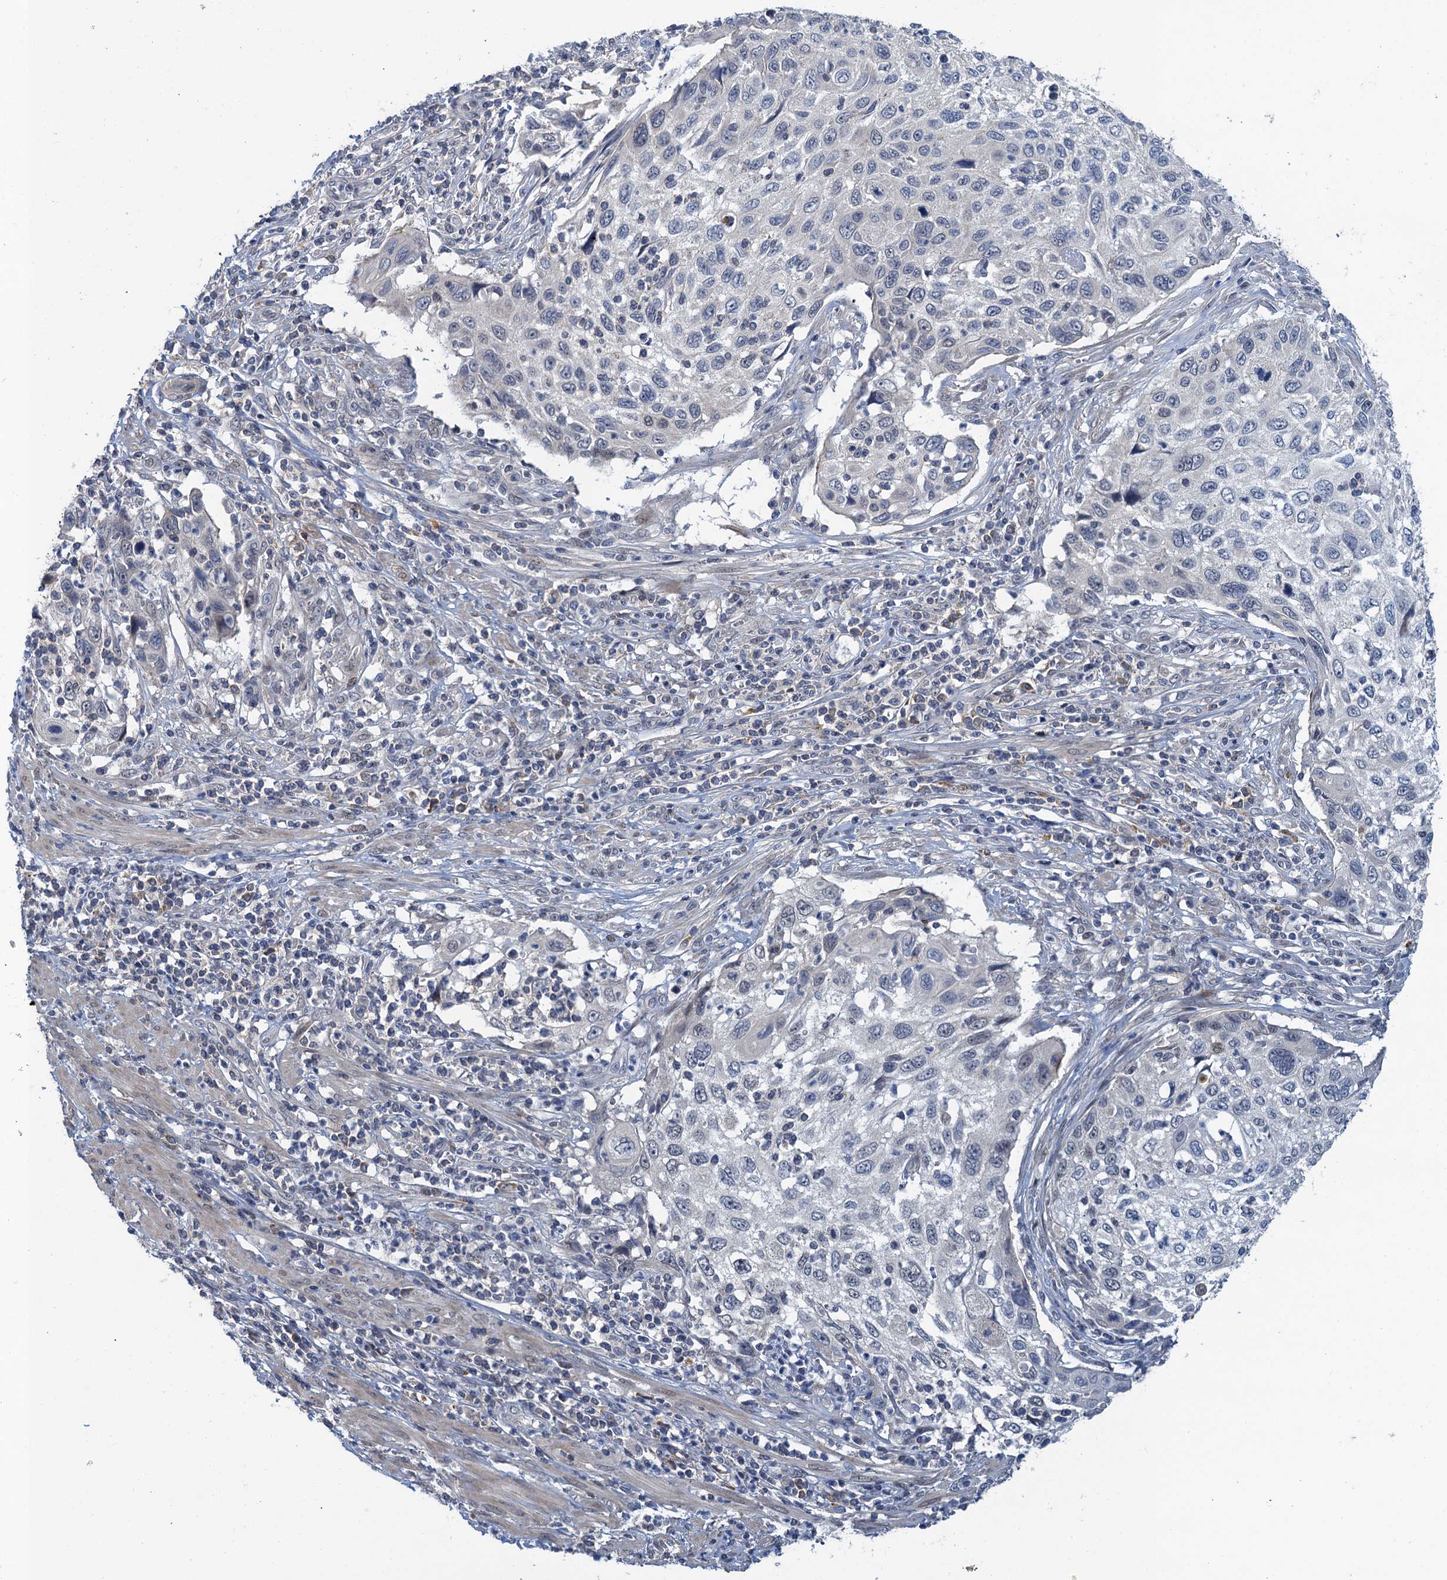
{"staining": {"intensity": "negative", "quantity": "none", "location": "none"}, "tissue": "cervical cancer", "cell_type": "Tumor cells", "image_type": "cancer", "snomed": [{"axis": "morphology", "description": "Squamous cell carcinoma, NOS"}, {"axis": "topography", "description": "Cervix"}], "caption": "IHC micrograph of squamous cell carcinoma (cervical) stained for a protein (brown), which demonstrates no expression in tumor cells.", "gene": "MRFAP1", "patient": {"sex": "female", "age": 70}}